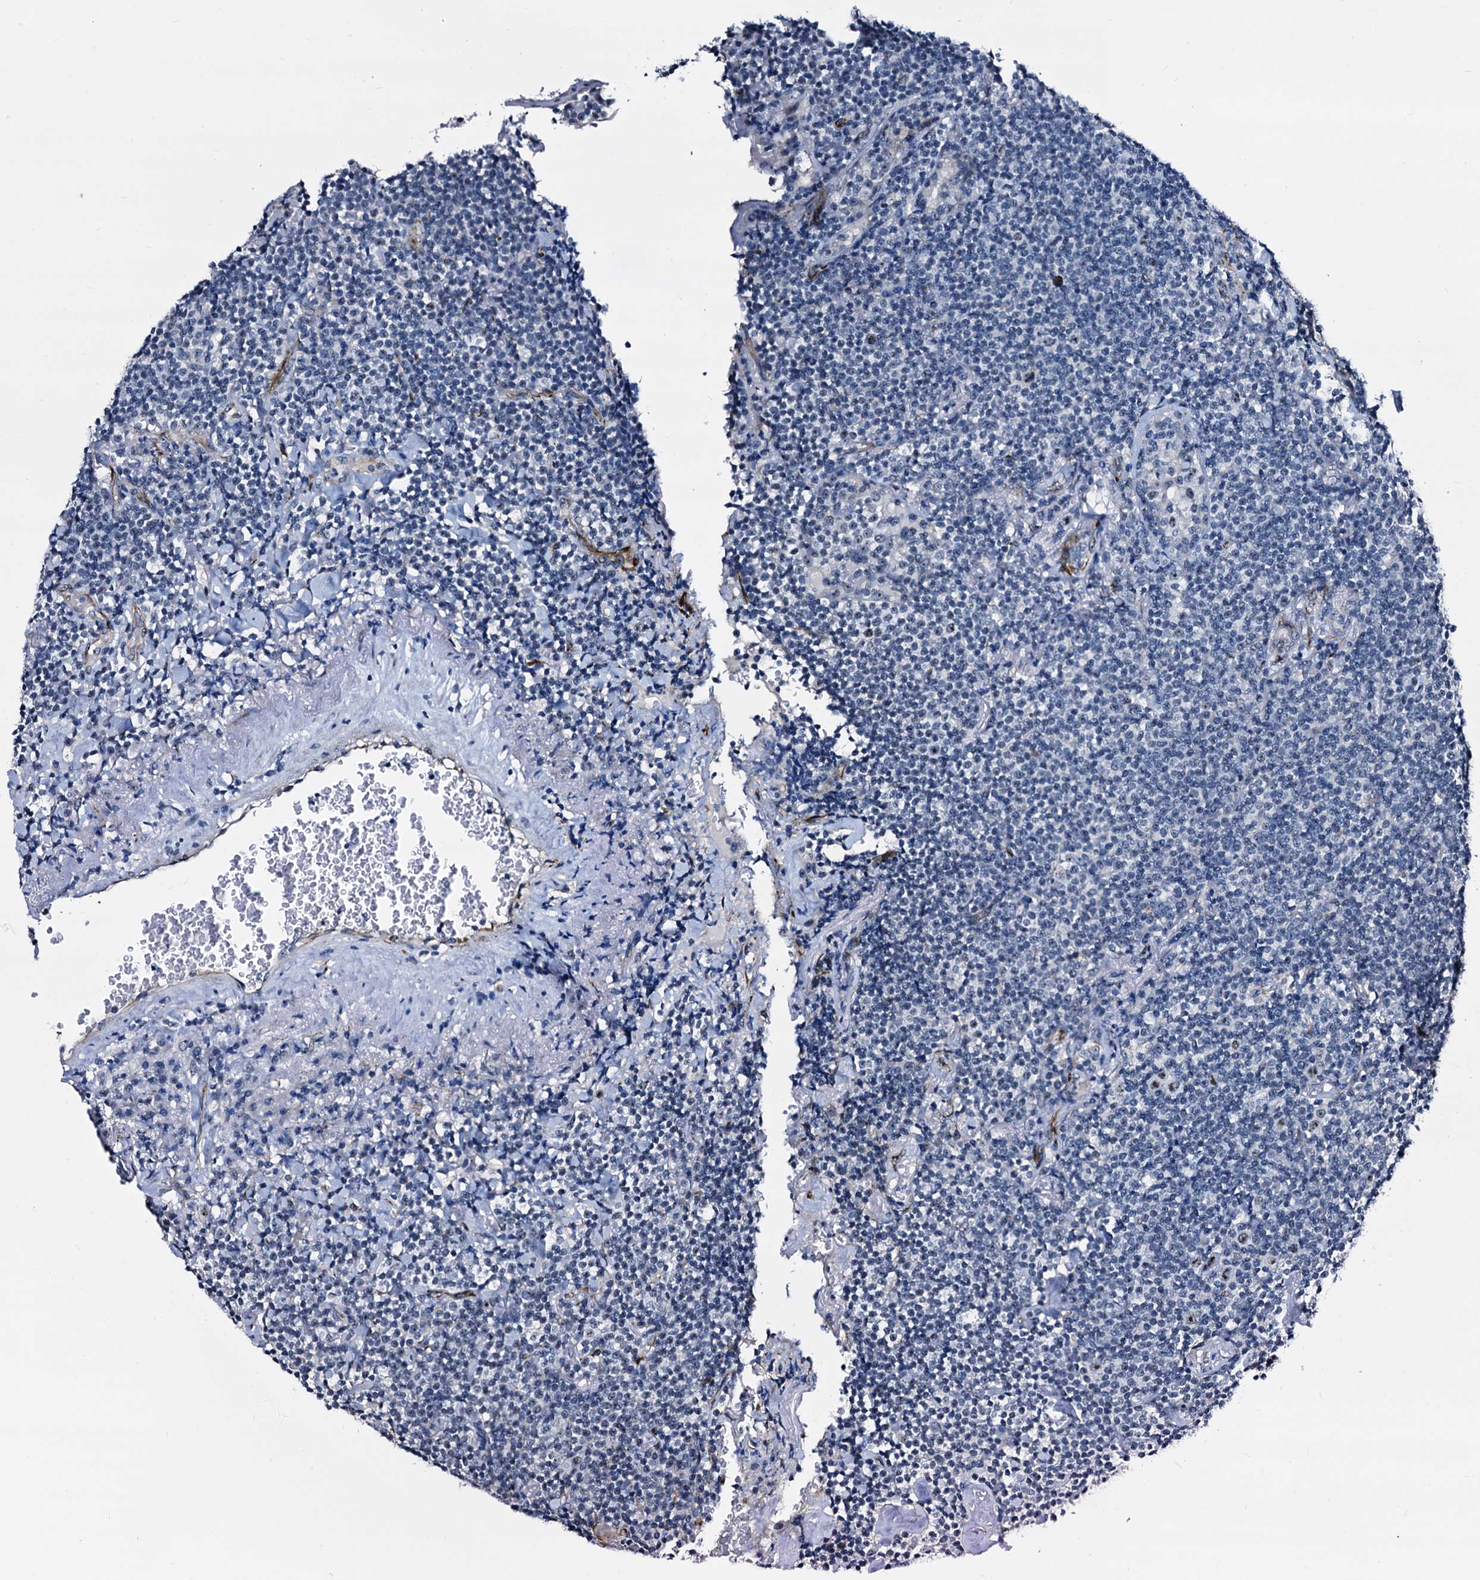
{"staining": {"intensity": "negative", "quantity": "none", "location": "none"}, "tissue": "lymphoma", "cell_type": "Tumor cells", "image_type": "cancer", "snomed": [{"axis": "morphology", "description": "Malignant lymphoma, non-Hodgkin's type, Low grade"}, {"axis": "topography", "description": "Lung"}], "caption": "DAB immunohistochemical staining of lymphoma reveals no significant expression in tumor cells.", "gene": "EMG1", "patient": {"sex": "female", "age": 71}}